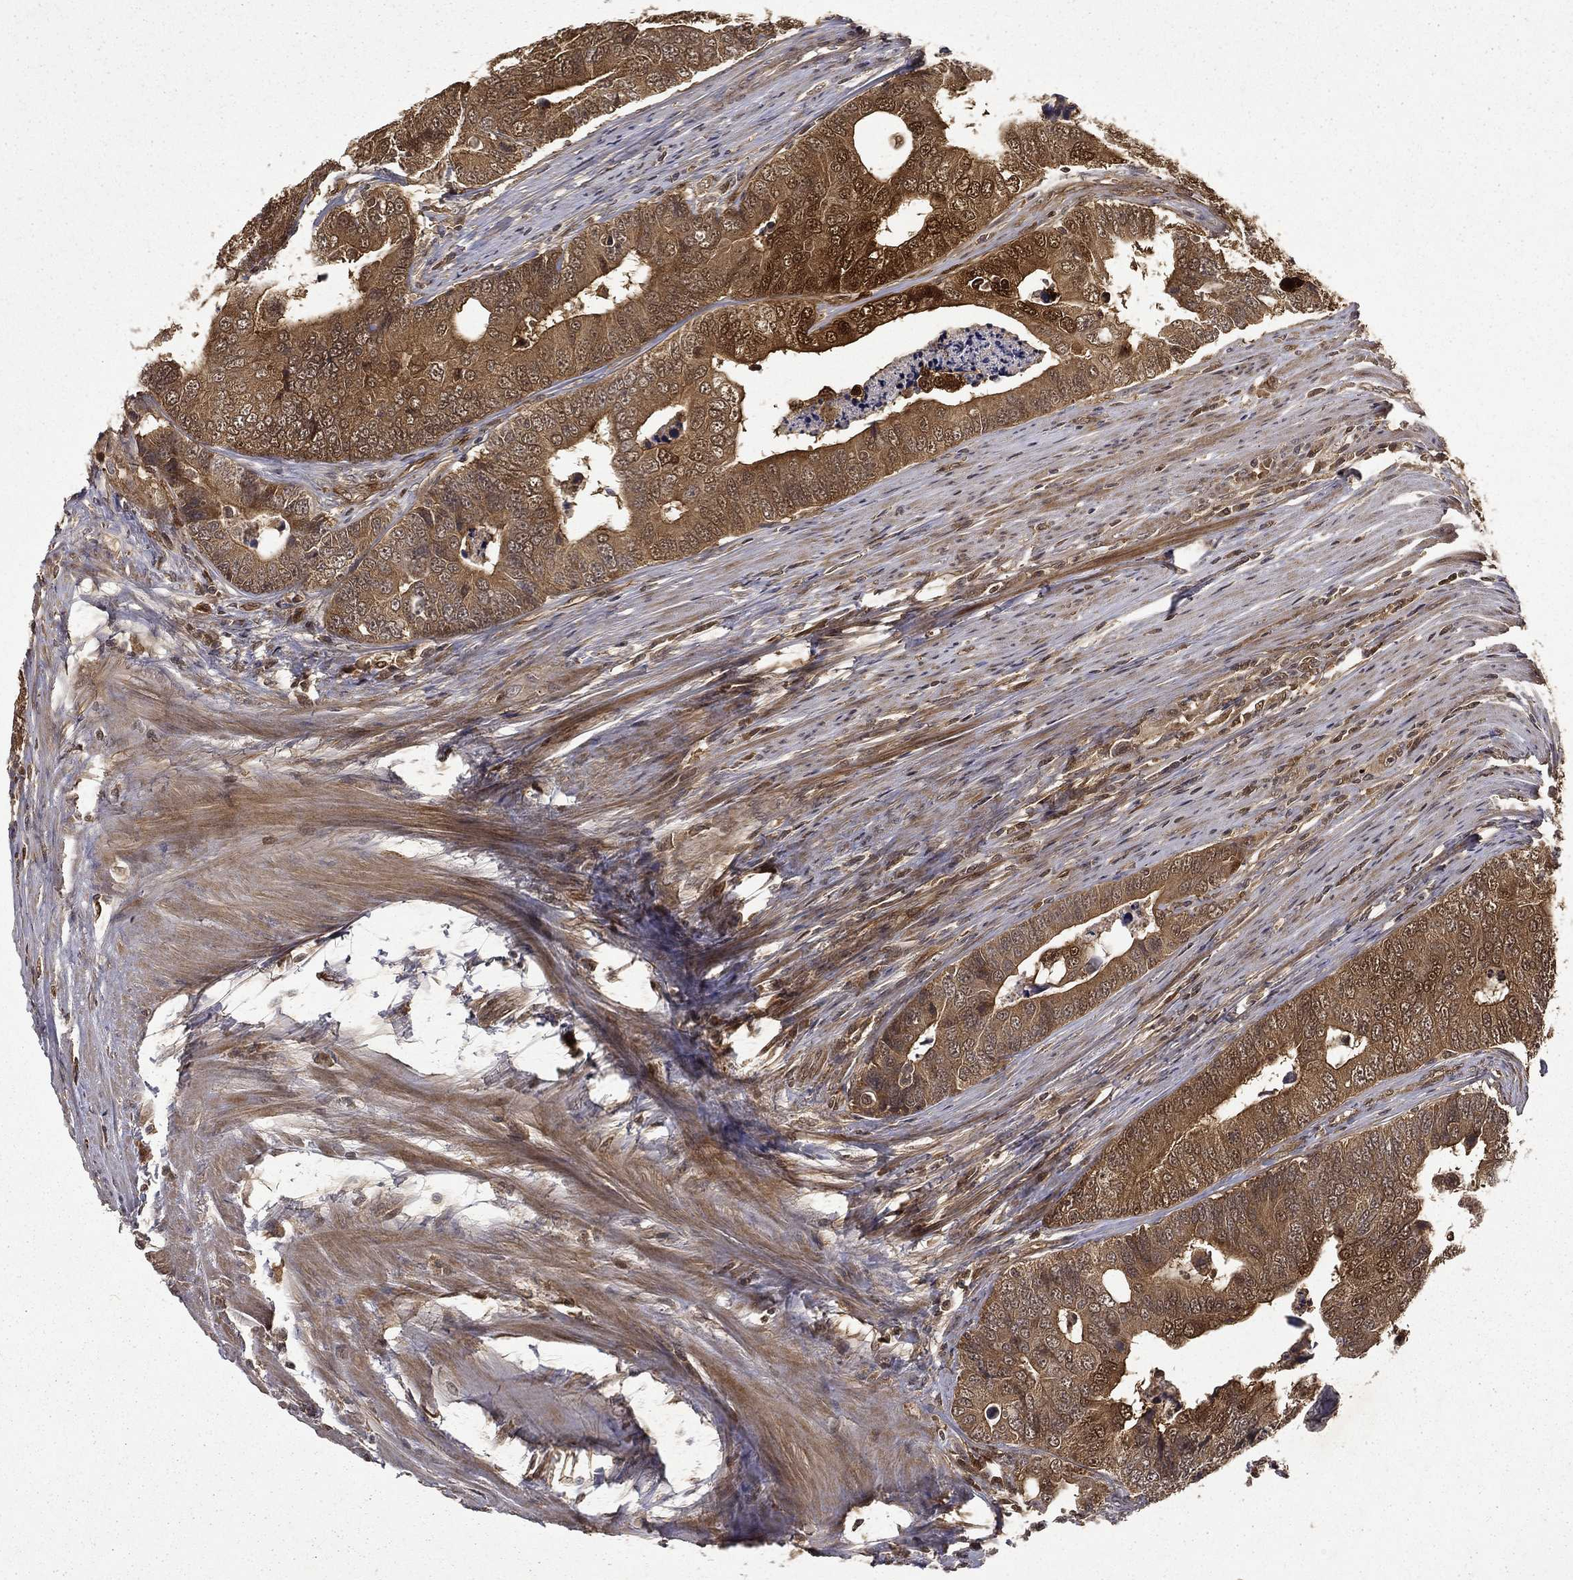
{"staining": {"intensity": "moderate", "quantity": ">75%", "location": "cytoplasmic/membranous"}, "tissue": "colorectal cancer", "cell_type": "Tumor cells", "image_type": "cancer", "snomed": [{"axis": "morphology", "description": "Adenocarcinoma, NOS"}, {"axis": "topography", "description": "Colon"}], "caption": "Immunohistochemical staining of human adenocarcinoma (colorectal) exhibits medium levels of moderate cytoplasmic/membranous protein expression in approximately >75% of tumor cells.", "gene": "FGD1", "patient": {"sex": "female", "age": 72}}